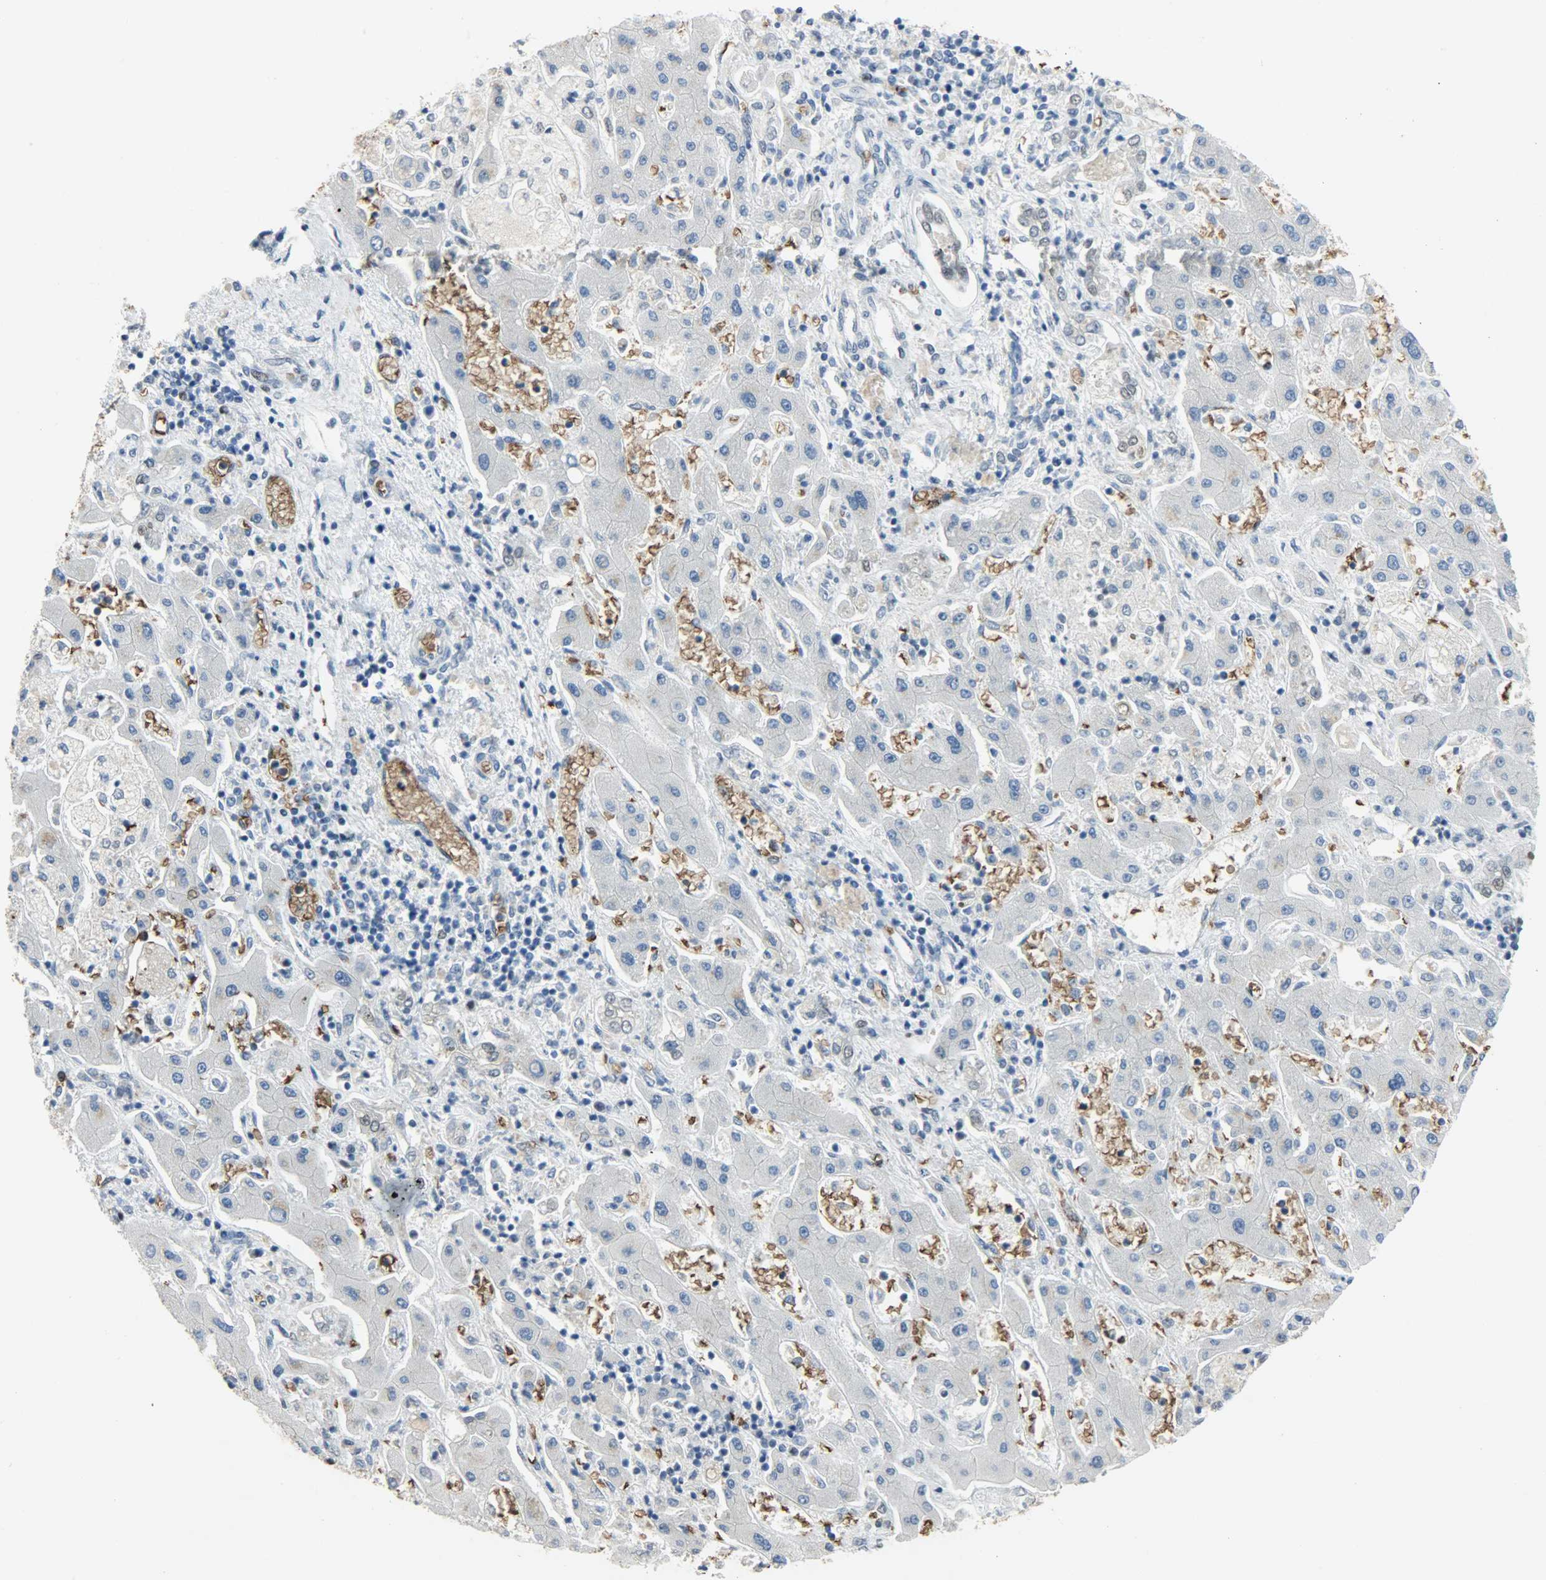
{"staining": {"intensity": "negative", "quantity": "none", "location": "none"}, "tissue": "liver cancer", "cell_type": "Tumor cells", "image_type": "cancer", "snomed": [{"axis": "morphology", "description": "Cholangiocarcinoma"}, {"axis": "topography", "description": "Liver"}], "caption": "The micrograph exhibits no significant positivity in tumor cells of liver cancer. The staining is performed using DAB (3,3'-diaminobenzidine) brown chromogen with nuclei counter-stained in using hematoxylin.", "gene": "SNAI1", "patient": {"sex": "male", "age": 50}}